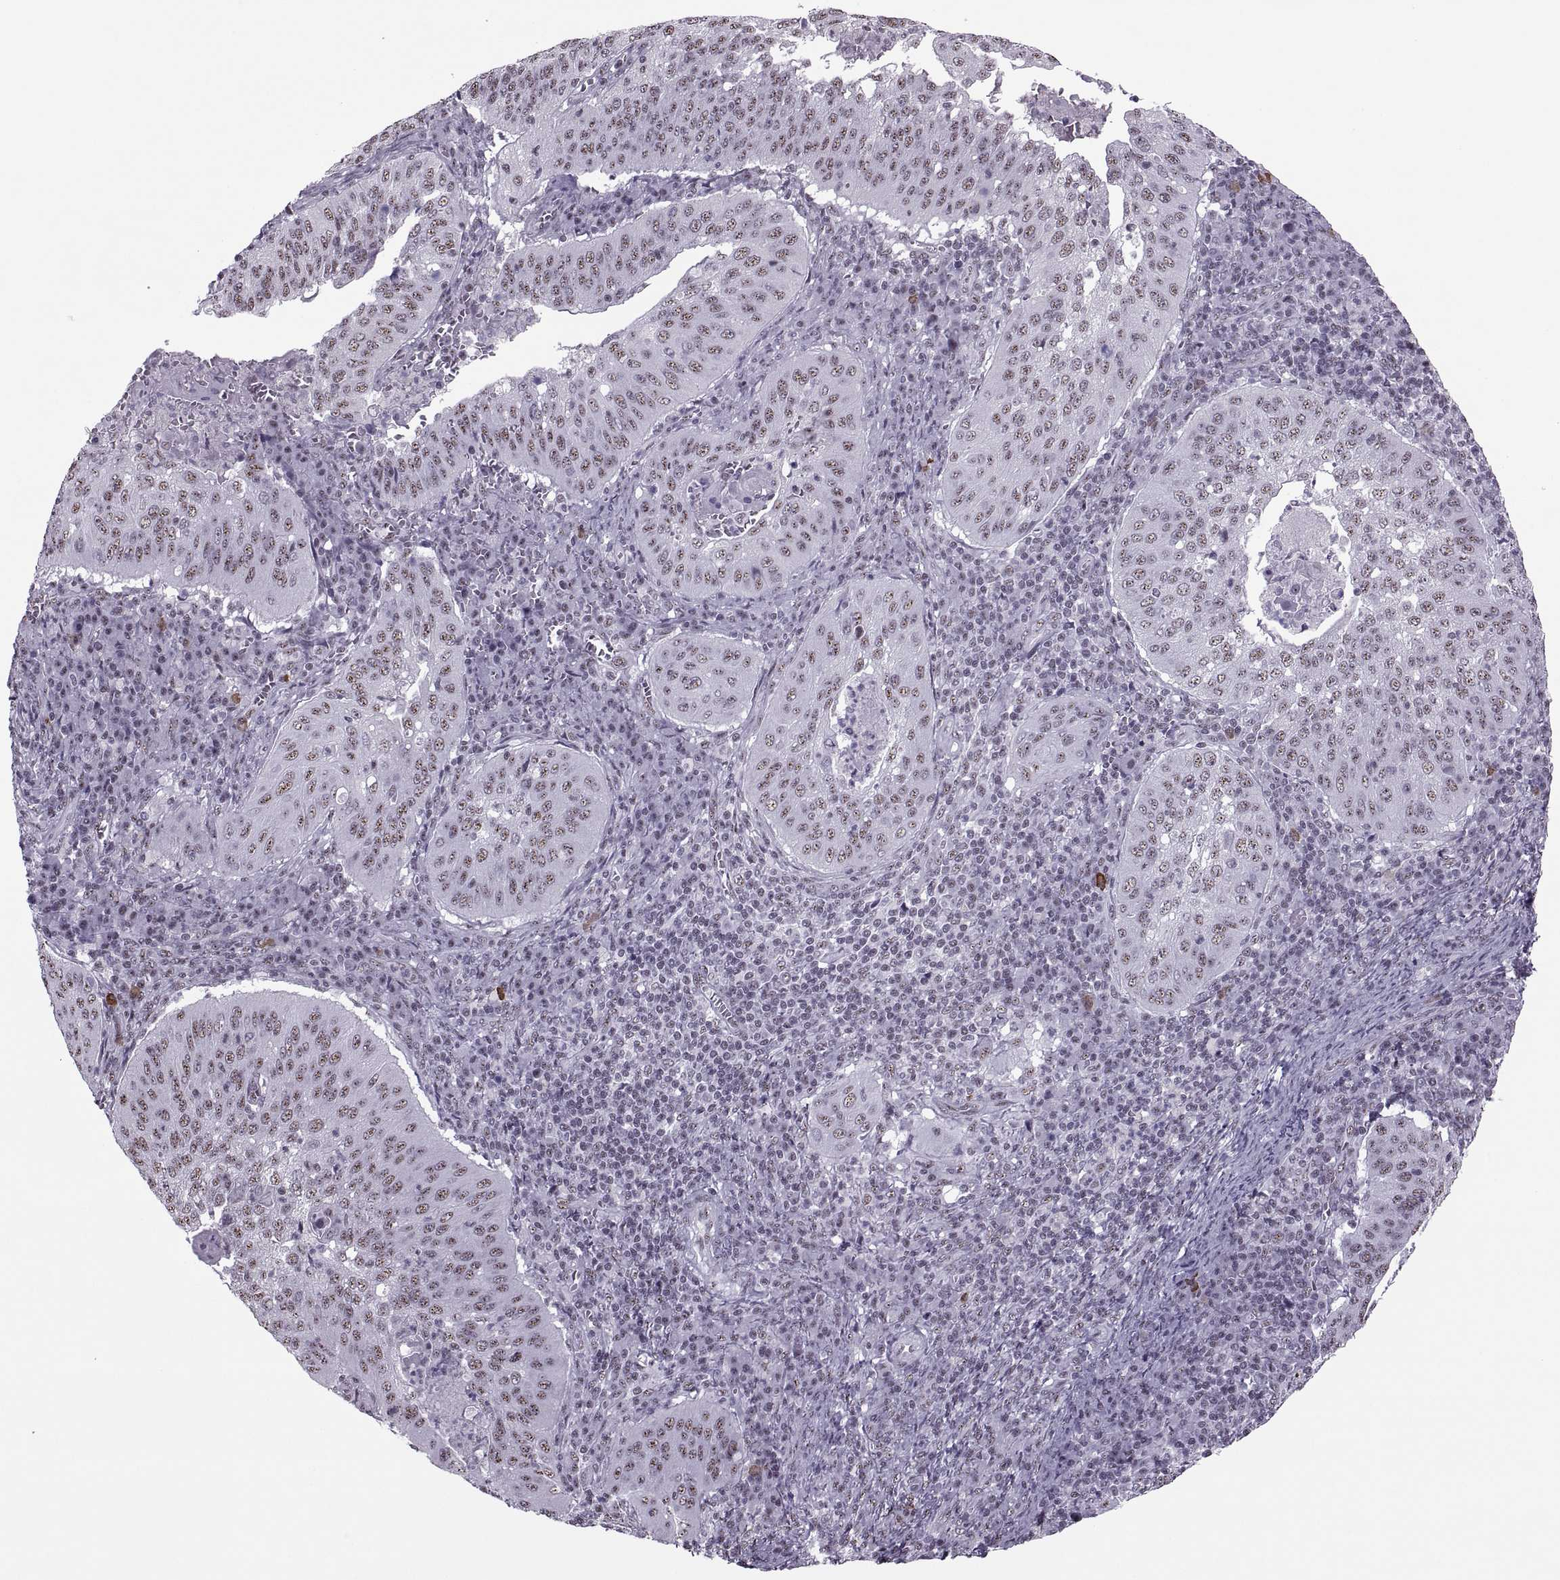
{"staining": {"intensity": "weak", "quantity": ">75%", "location": "nuclear"}, "tissue": "cervical cancer", "cell_type": "Tumor cells", "image_type": "cancer", "snomed": [{"axis": "morphology", "description": "Squamous cell carcinoma, NOS"}, {"axis": "topography", "description": "Cervix"}], "caption": "About >75% of tumor cells in squamous cell carcinoma (cervical) demonstrate weak nuclear protein expression as visualized by brown immunohistochemical staining.", "gene": "MAGEA4", "patient": {"sex": "female", "age": 39}}